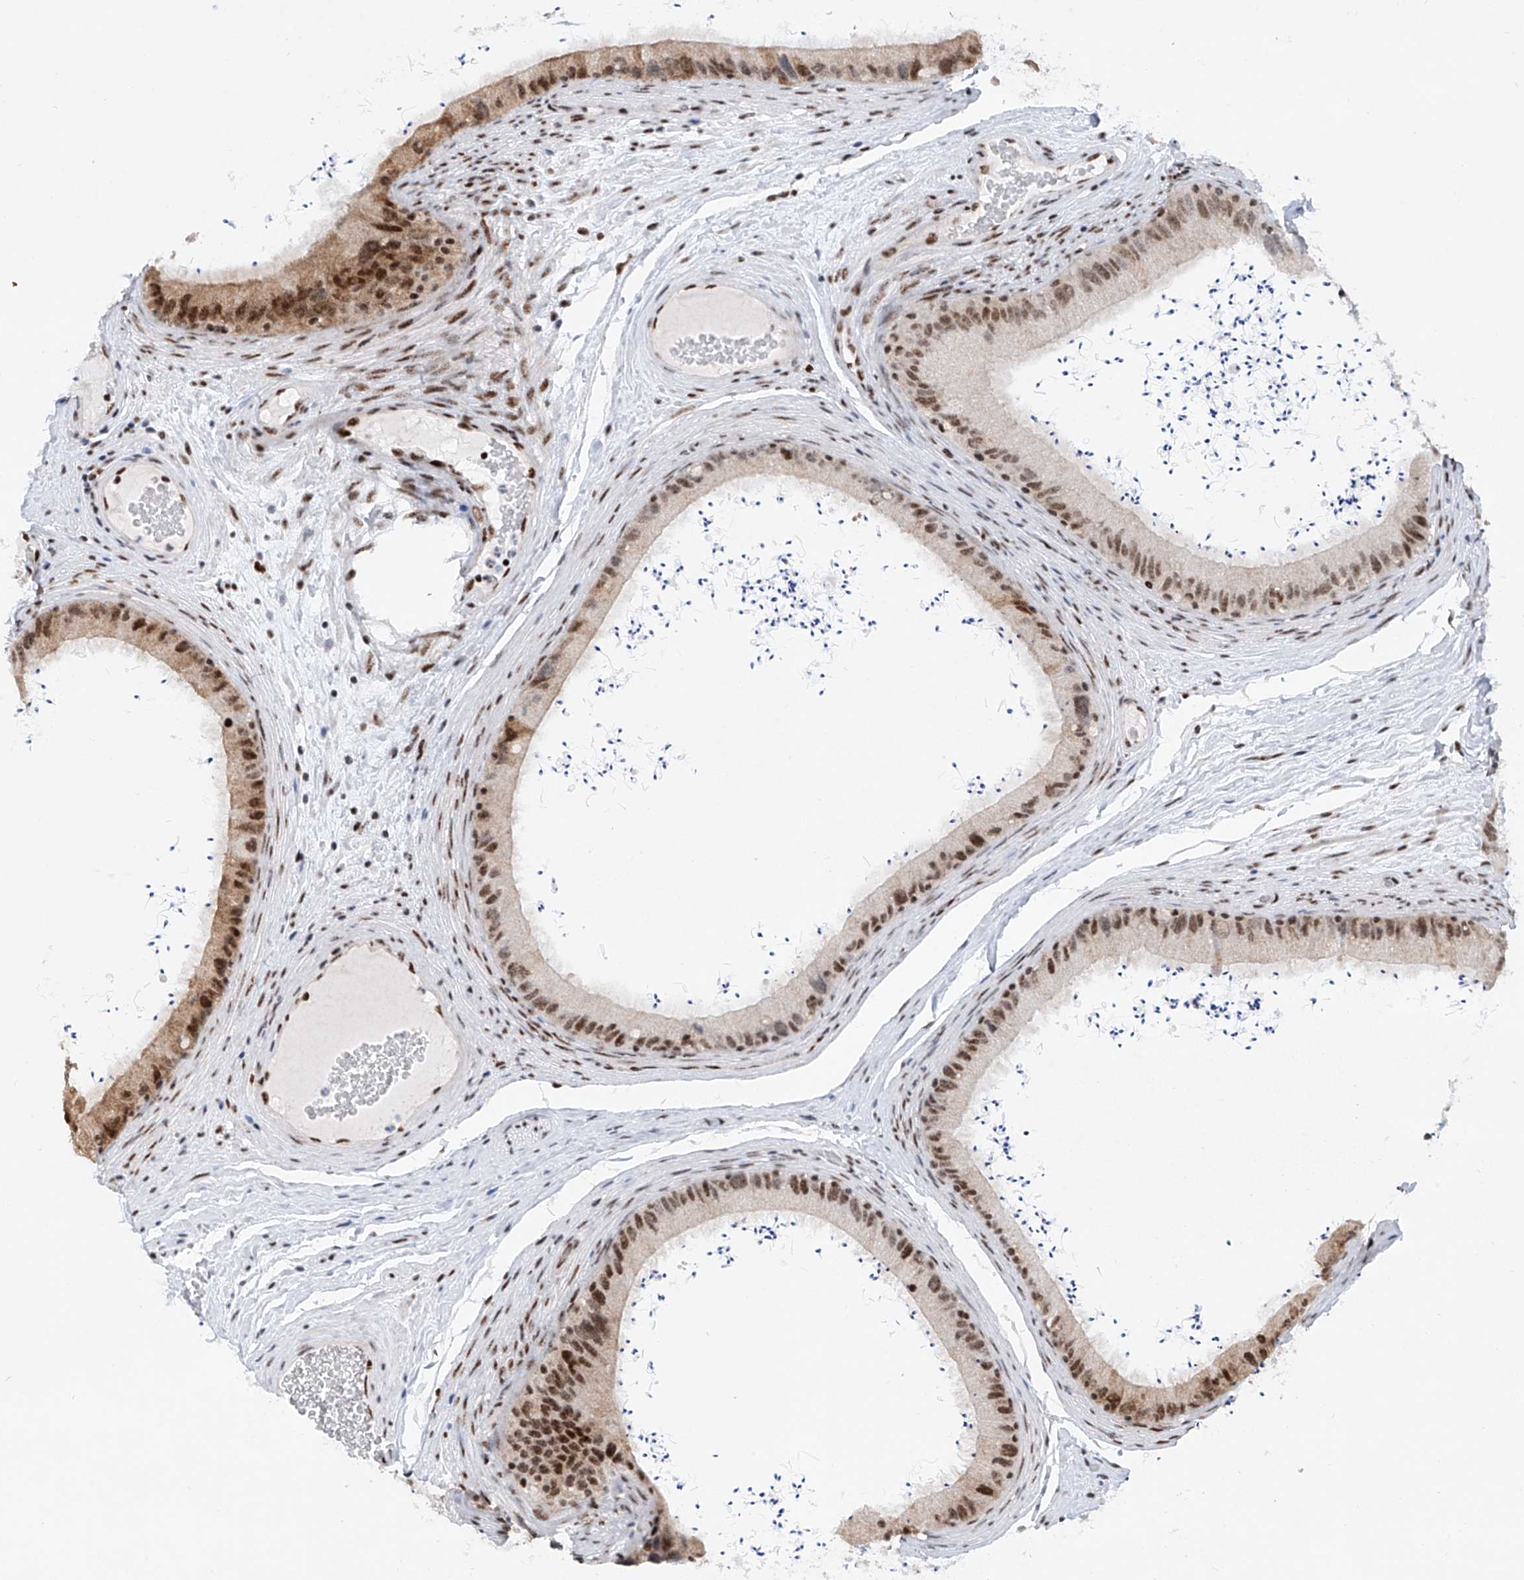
{"staining": {"intensity": "moderate", "quantity": ">75%", "location": "nuclear"}, "tissue": "epididymis", "cell_type": "Glandular cells", "image_type": "normal", "snomed": [{"axis": "morphology", "description": "Normal tissue, NOS"}, {"axis": "topography", "description": "Epididymis, spermatic cord, NOS"}], "caption": "Epididymis stained for a protein displays moderate nuclear positivity in glandular cells. The protein of interest is stained brown, and the nuclei are stained in blue (DAB IHC with brightfield microscopy, high magnification).", "gene": "TAF4", "patient": {"sex": "male", "age": 50}}